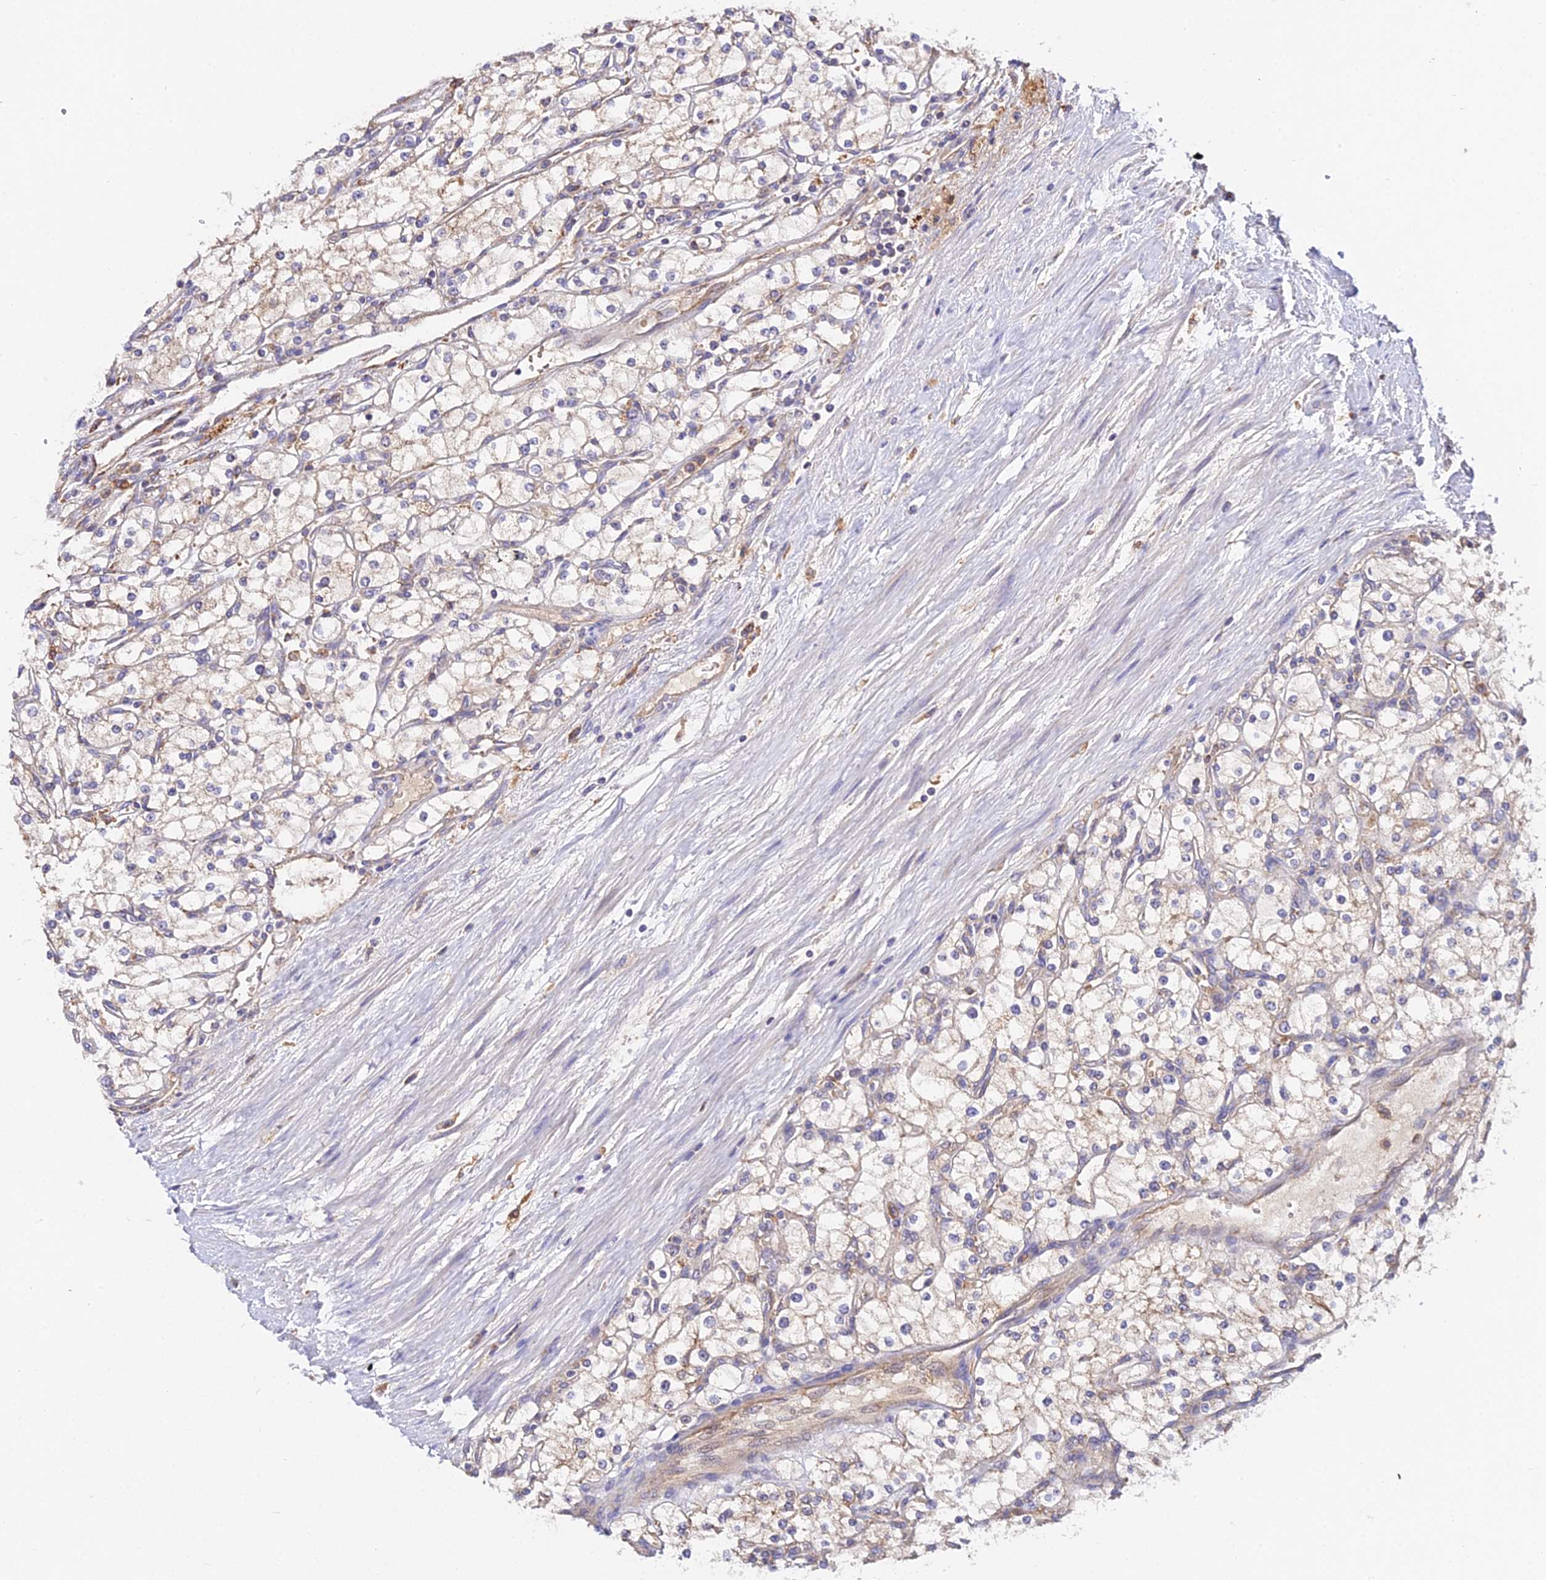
{"staining": {"intensity": "weak", "quantity": "25%-75%", "location": "cytoplasmic/membranous"}, "tissue": "renal cancer", "cell_type": "Tumor cells", "image_type": "cancer", "snomed": [{"axis": "morphology", "description": "Adenocarcinoma, NOS"}, {"axis": "topography", "description": "Kidney"}], "caption": "Adenocarcinoma (renal) was stained to show a protein in brown. There is low levels of weak cytoplasmic/membranous expression in approximately 25%-75% of tumor cells.", "gene": "ZBED8", "patient": {"sex": "male", "age": 80}}